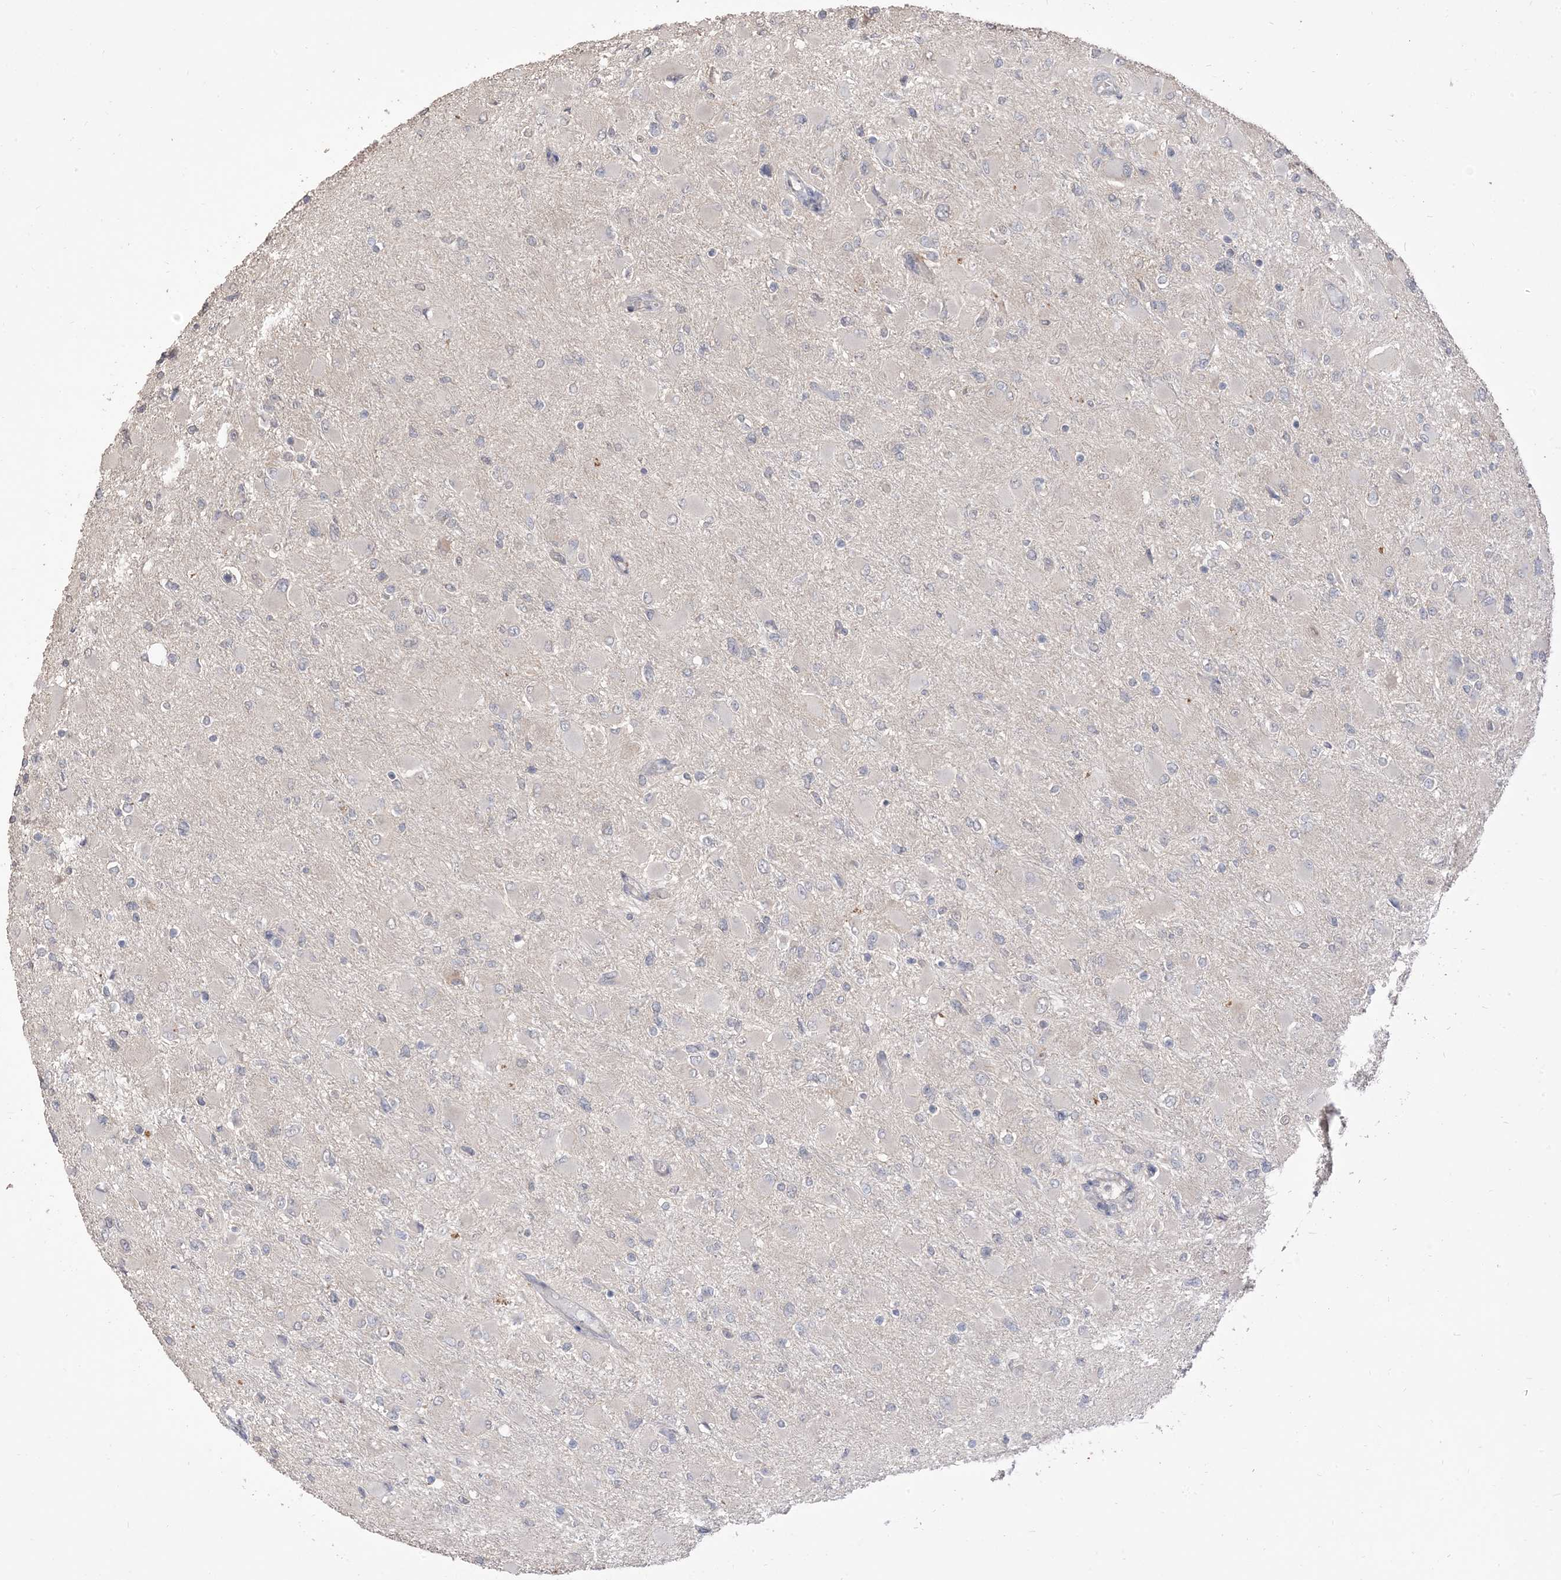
{"staining": {"intensity": "negative", "quantity": "none", "location": "none"}, "tissue": "glioma", "cell_type": "Tumor cells", "image_type": "cancer", "snomed": [{"axis": "morphology", "description": "Glioma, malignant, High grade"}, {"axis": "topography", "description": "Cerebral cortex"}], "caption": "DAB immunohistochemical staining of malignant high-grade glioma reveals no significant expression in tumor cells.", "gene": "RNF175", "patient": {"sex": "female", "age": 36}}